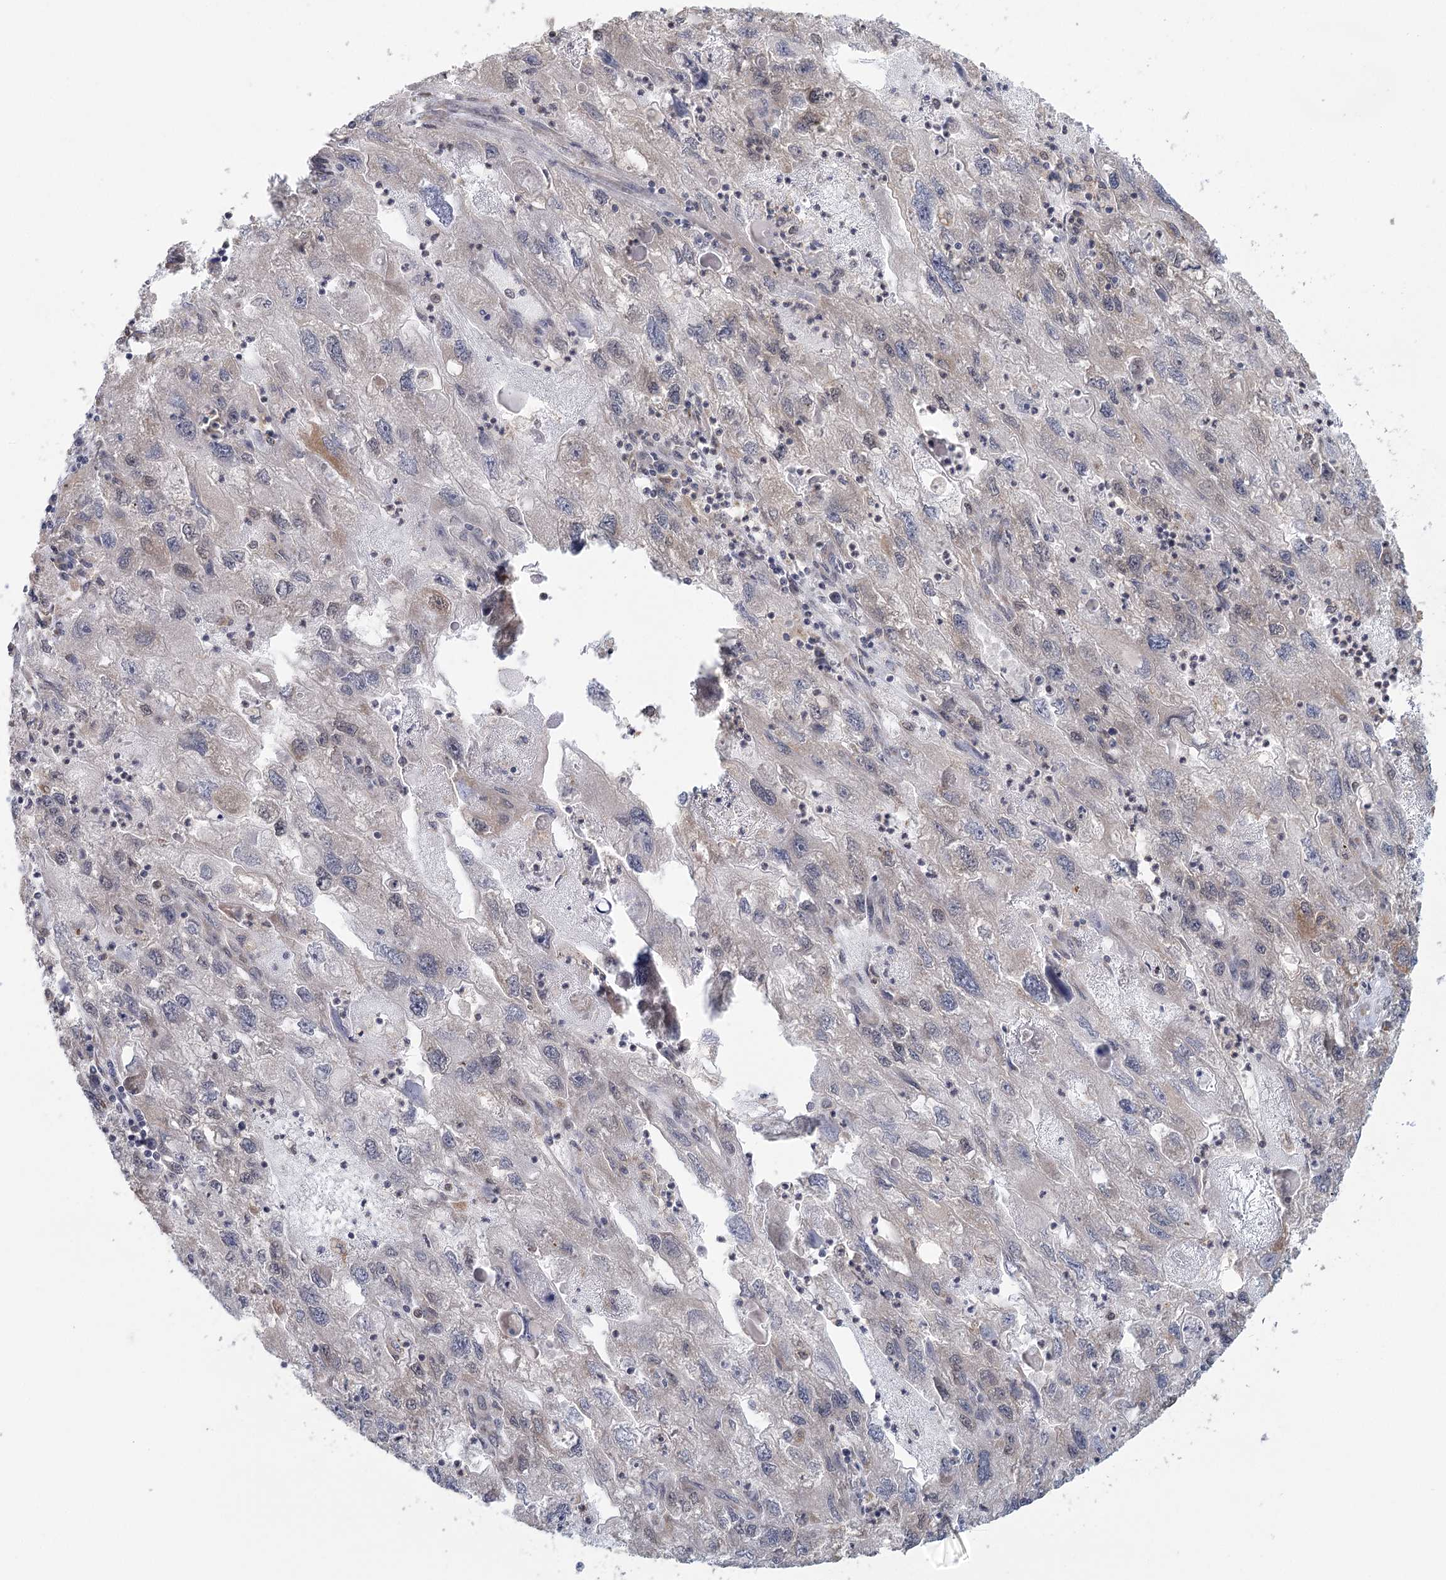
{"staining": {"intensity": "weak", "quantity": "<25%", "location": "cytoplasmic/membranous"}, "tissue": "endometrial cancer", "cell_type": "Tumor cells", "image_type": "cancer", "snomed": [{"axis": "morphology", "description": "Adenocarcinoma, NOS"}, {"axis": "topography", "description": "Endometrium"}], "caption": "Immunohistochemical staining of endometrial adenocarcinoma reveals no significant positivity in tumor cells. Nuclei are stained in blue.", "gene": "LACTB", "patient": {"sex": "female", "age": 49}}